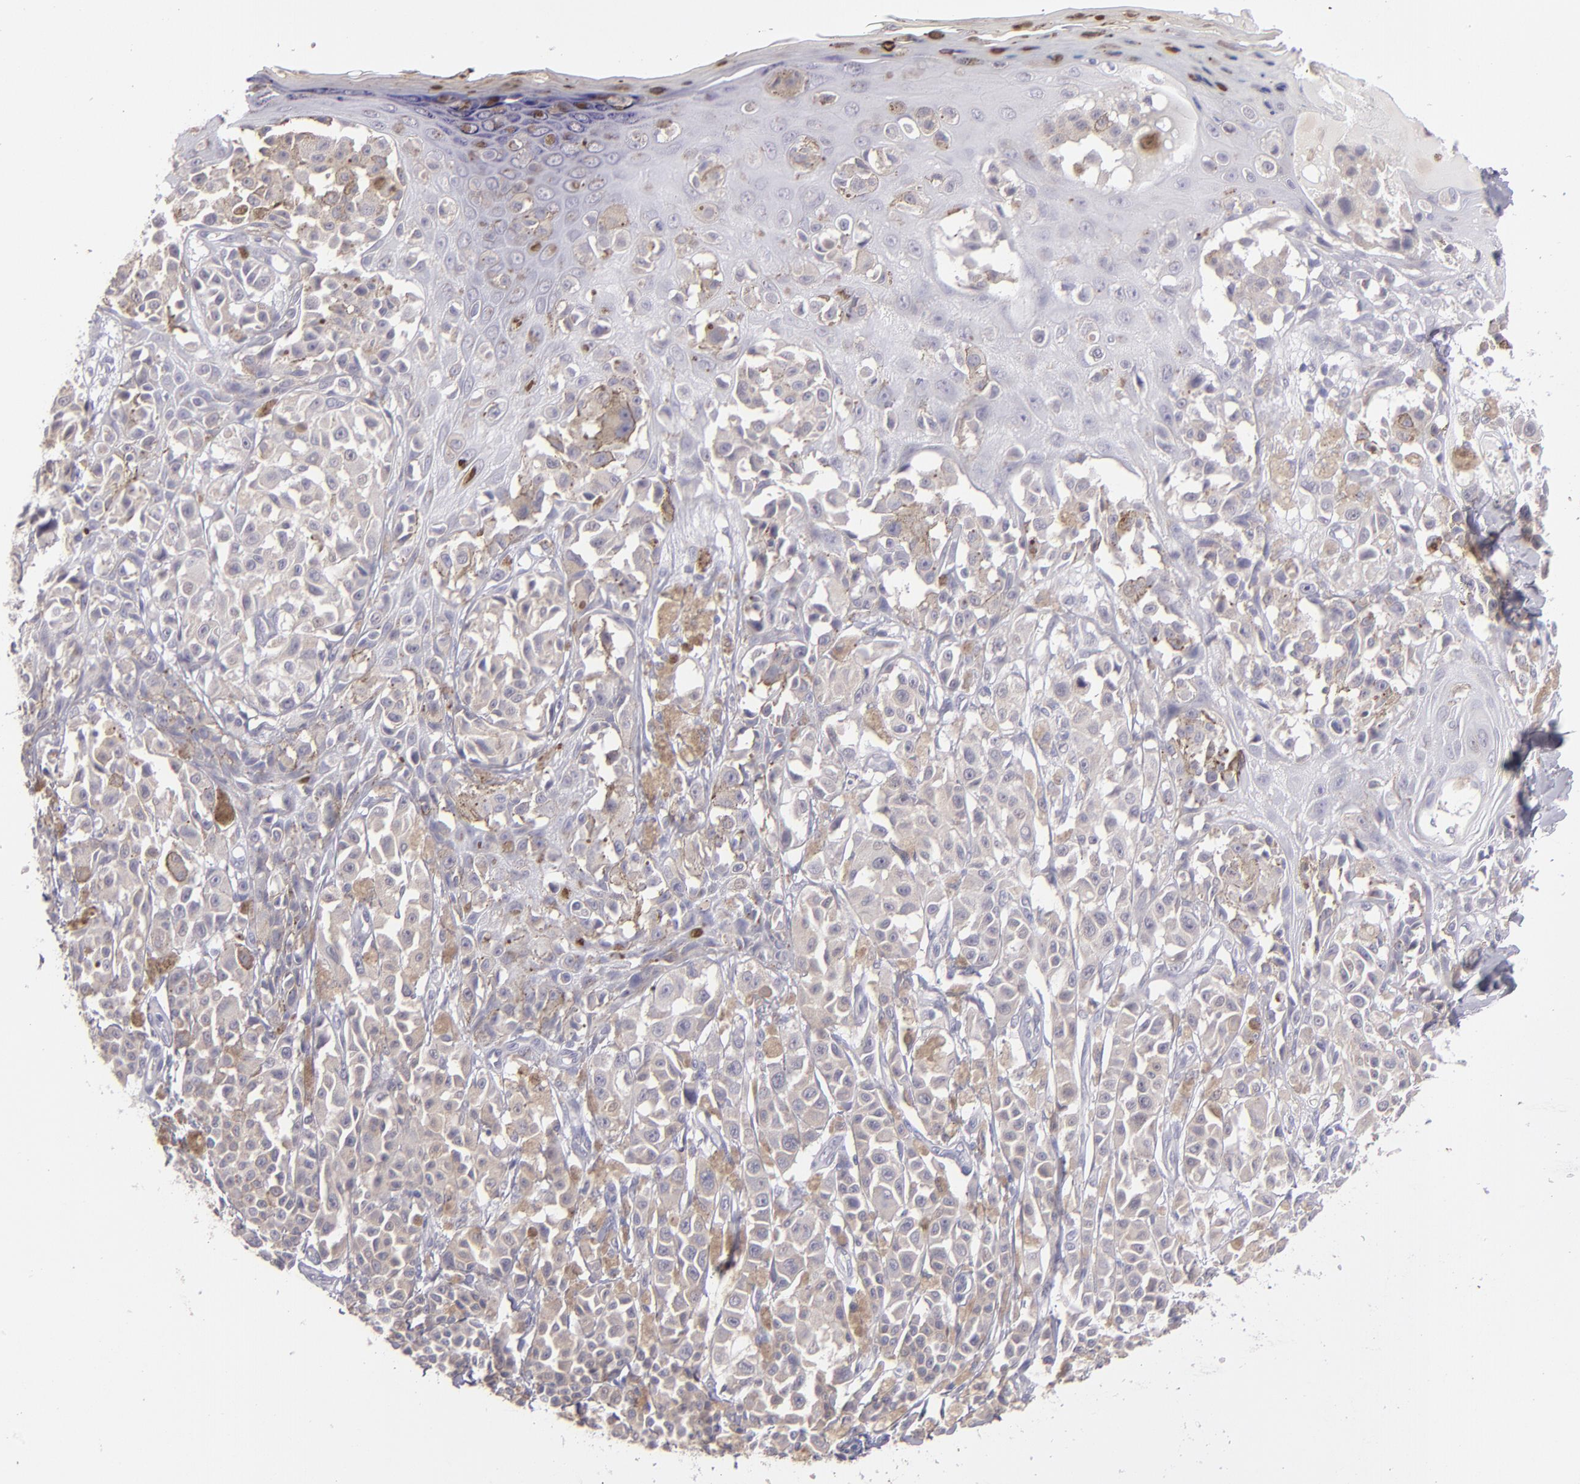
{"staining": {"intensity": "weak", "quantity": ">75%", "location": "cytoplasmic/membranous"}, "tissue": "melanoma", "cell_type": "Tumor cells", "image_type": "cancer", "snomed": [{"axis": "morphology", "description": "Malignant melanoma, NOS"}, {"axis": "topography", "description": "Skin"}], "caption": "IHC (DAB) staining of malignant melanoma shows weak cytoplasmic/membranous protein staining in approximately >75% of tumor cells.", "gene": "TRAF3", "patient": {"sex": "female", "age": 38}}